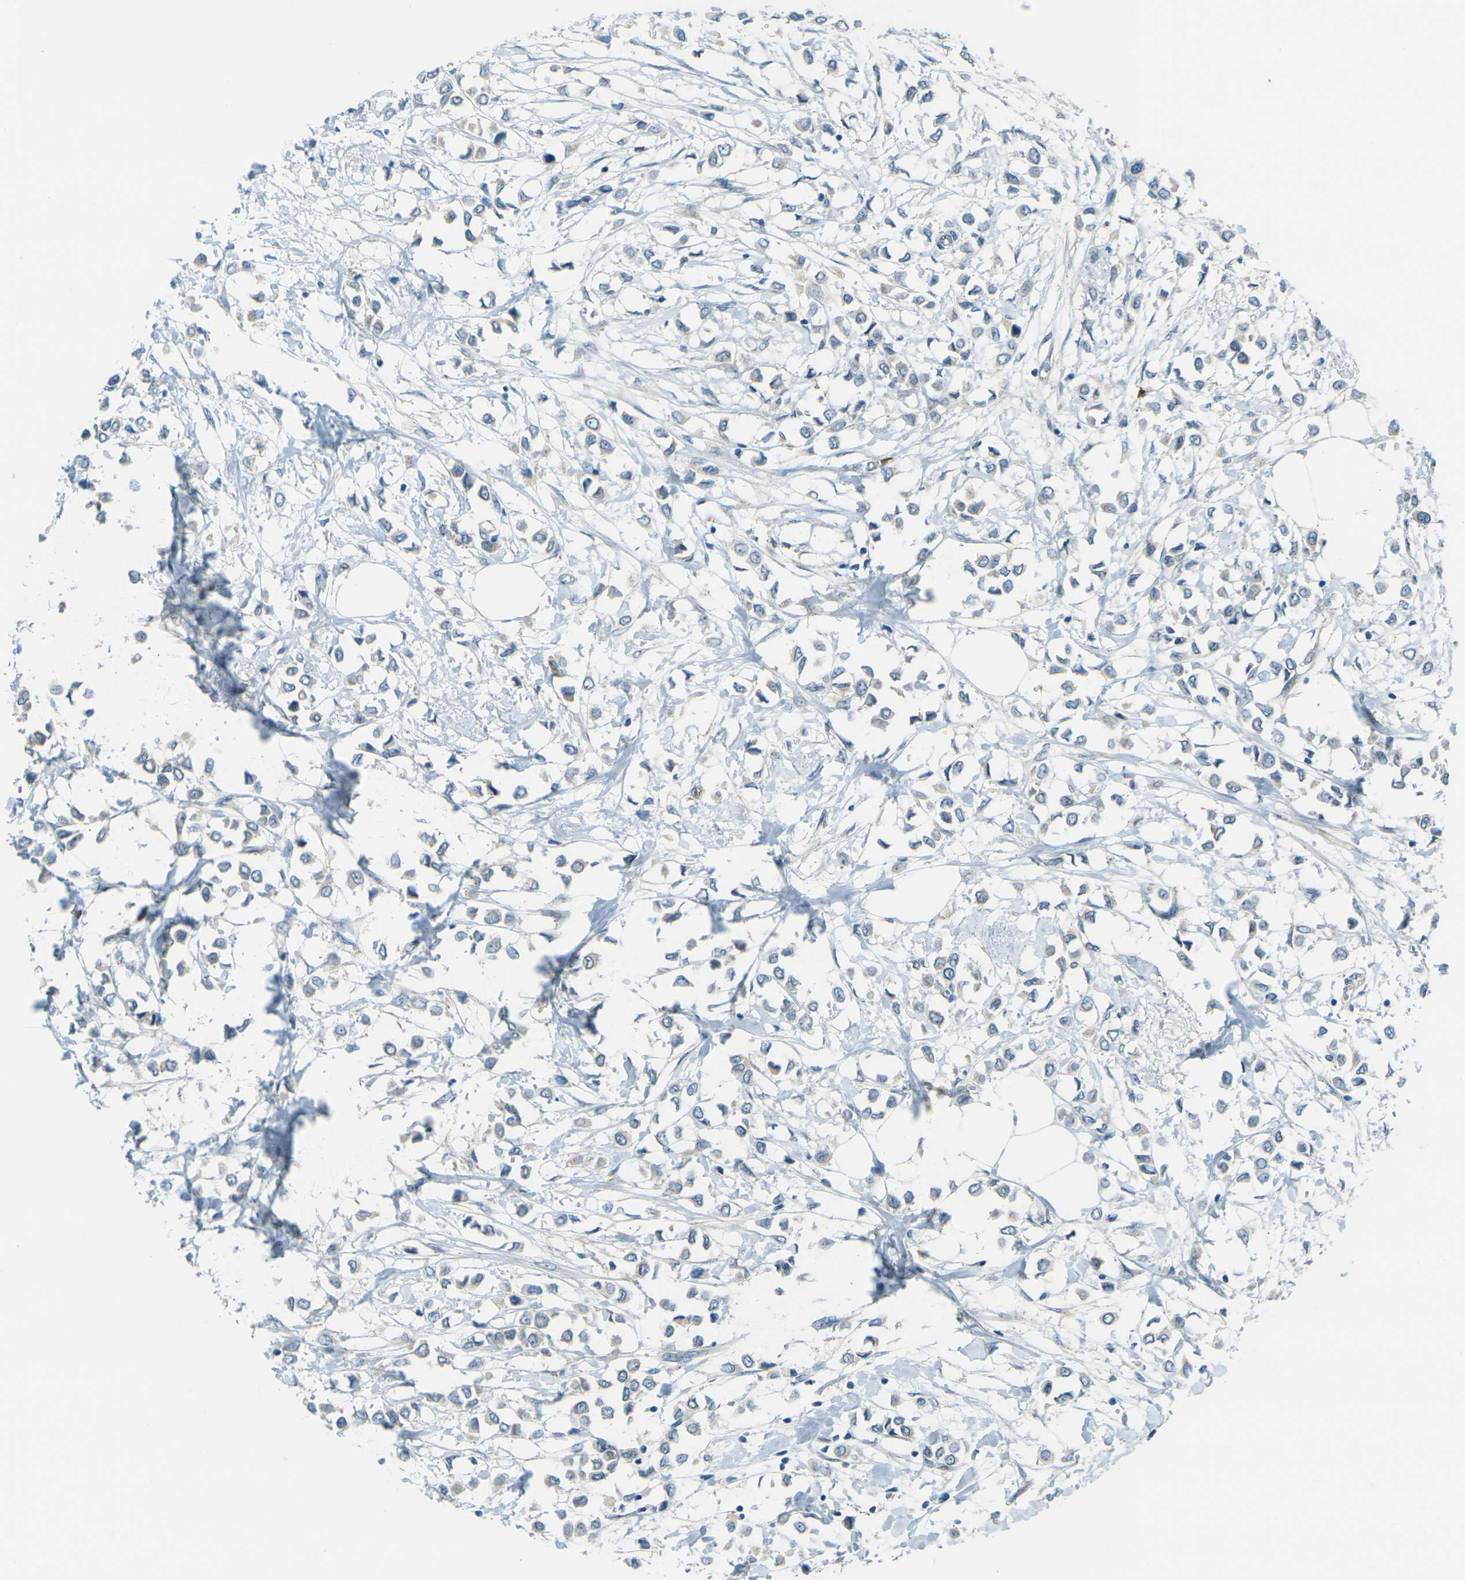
{"staining": {"intensity": "negative", "quantity": "none", "location": "none"}, "tissue": "breast cancer", "cell_type": "Tumor cells", "image_type": "cancer", "snomed": [{"axis": "morphology", "description": "Lobular carcinoma"}, {"axis": "topography", "description": "Breast"}], "caption": "High power microscopy histopathology image of an immunohistochemistry (IHC) histopathology image of breast cancer, revealing no significant positivity in tumor cells.", "gene": "RHBDD1", "patient": {"sex": "female", "age": 51}}